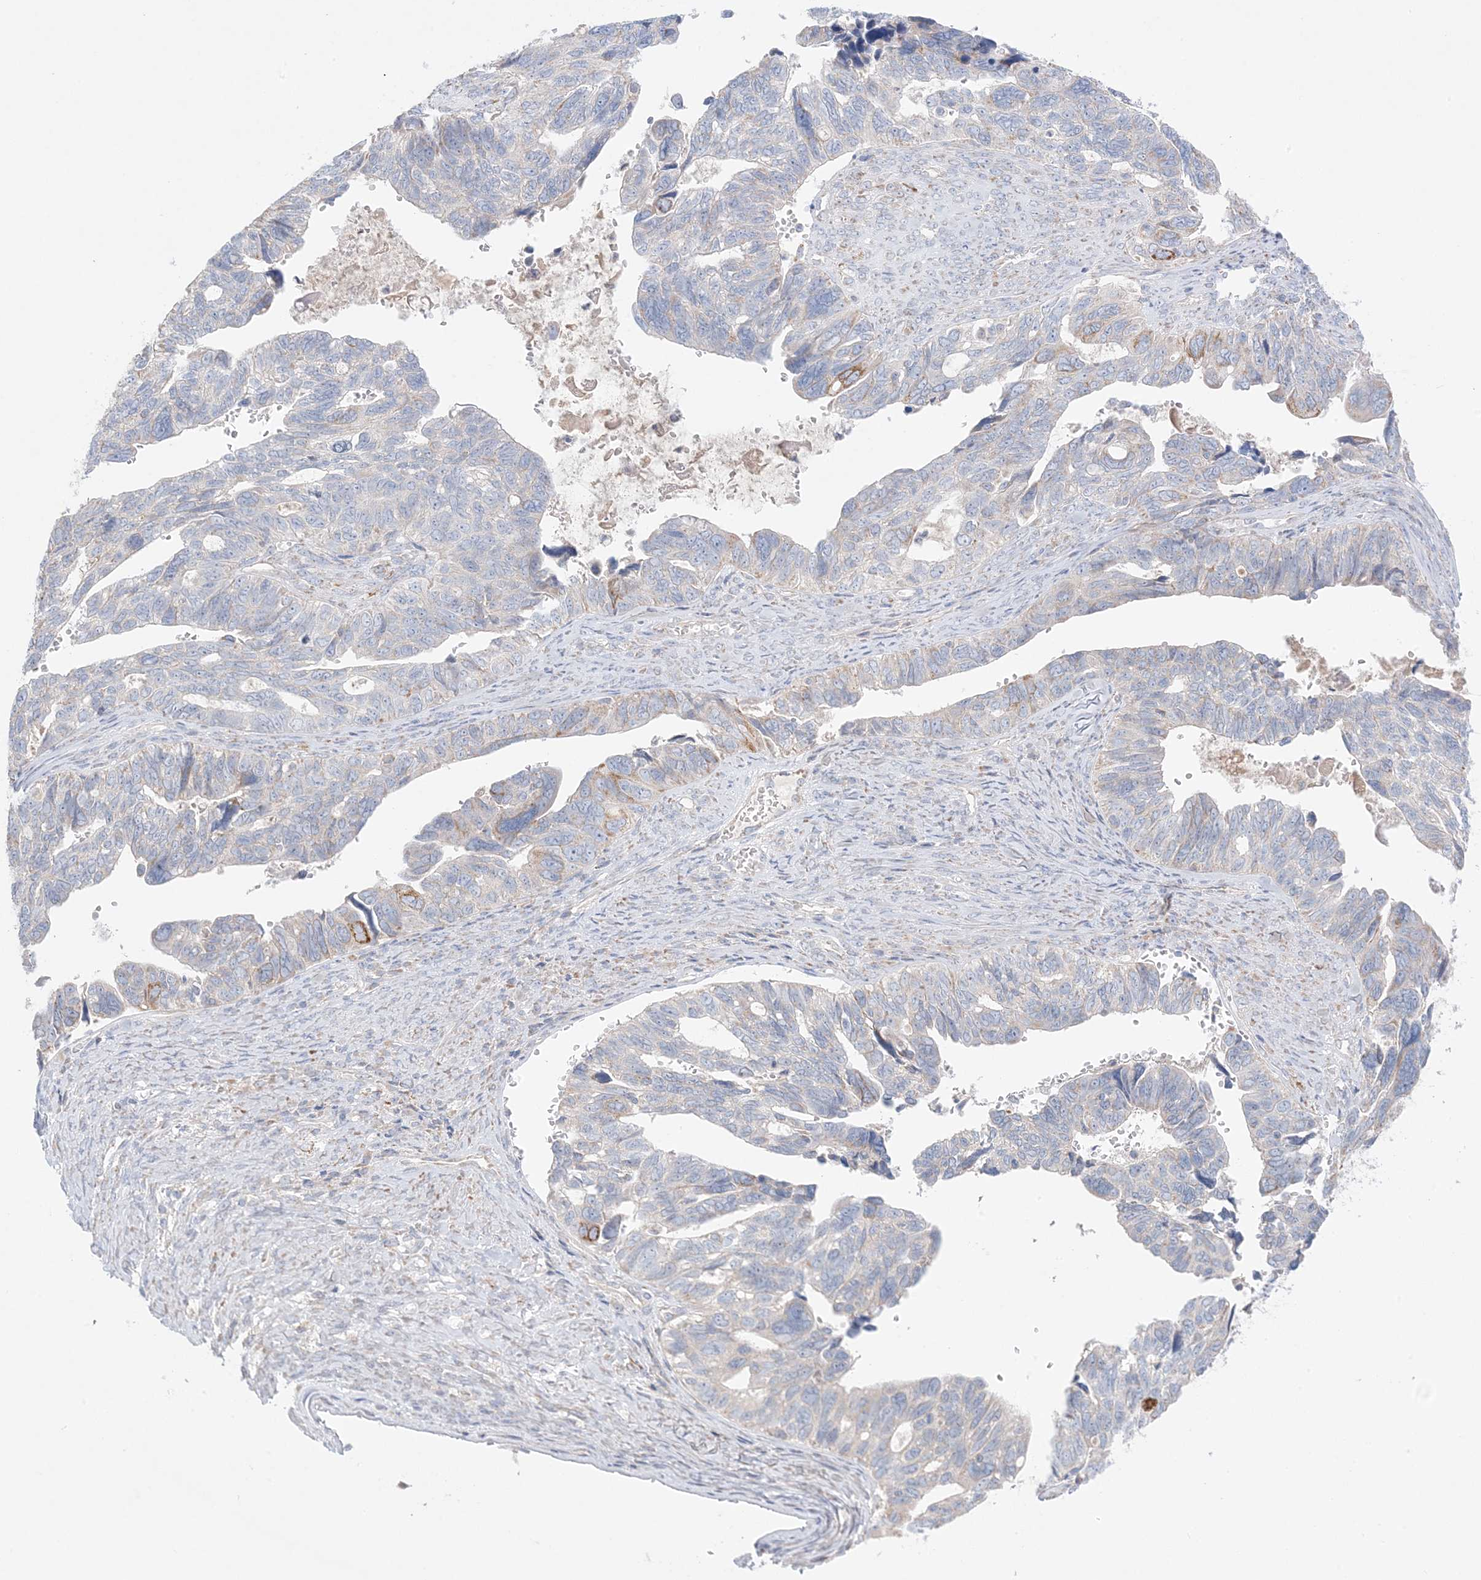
{"staining": {"intensity": "moderate", "quantity": "<25%", "location": "cytoplasmic/membranous"}, "tissue": "ovarian cancer", "cell_type": "Tumor cells", "image_type": "cancer", "snomed": [{"axis": "morphology", "description": "Cystadenocarcinoma, serous, NOS"}, {"axis": "topography", "description": "Ovary"}], "caption": "IHC histopathology image of neoplastic tissue: ovarian cancer stained using immunohistochemistry demonstrates low levels of moderate protein expression localized specifically in the cytoplasmic/membranous of tumor cells, appearing as a cytoplasmic/membranous brown color.", "gene": "KCTD6", "patient": {"sex": "female", "age": 79}}